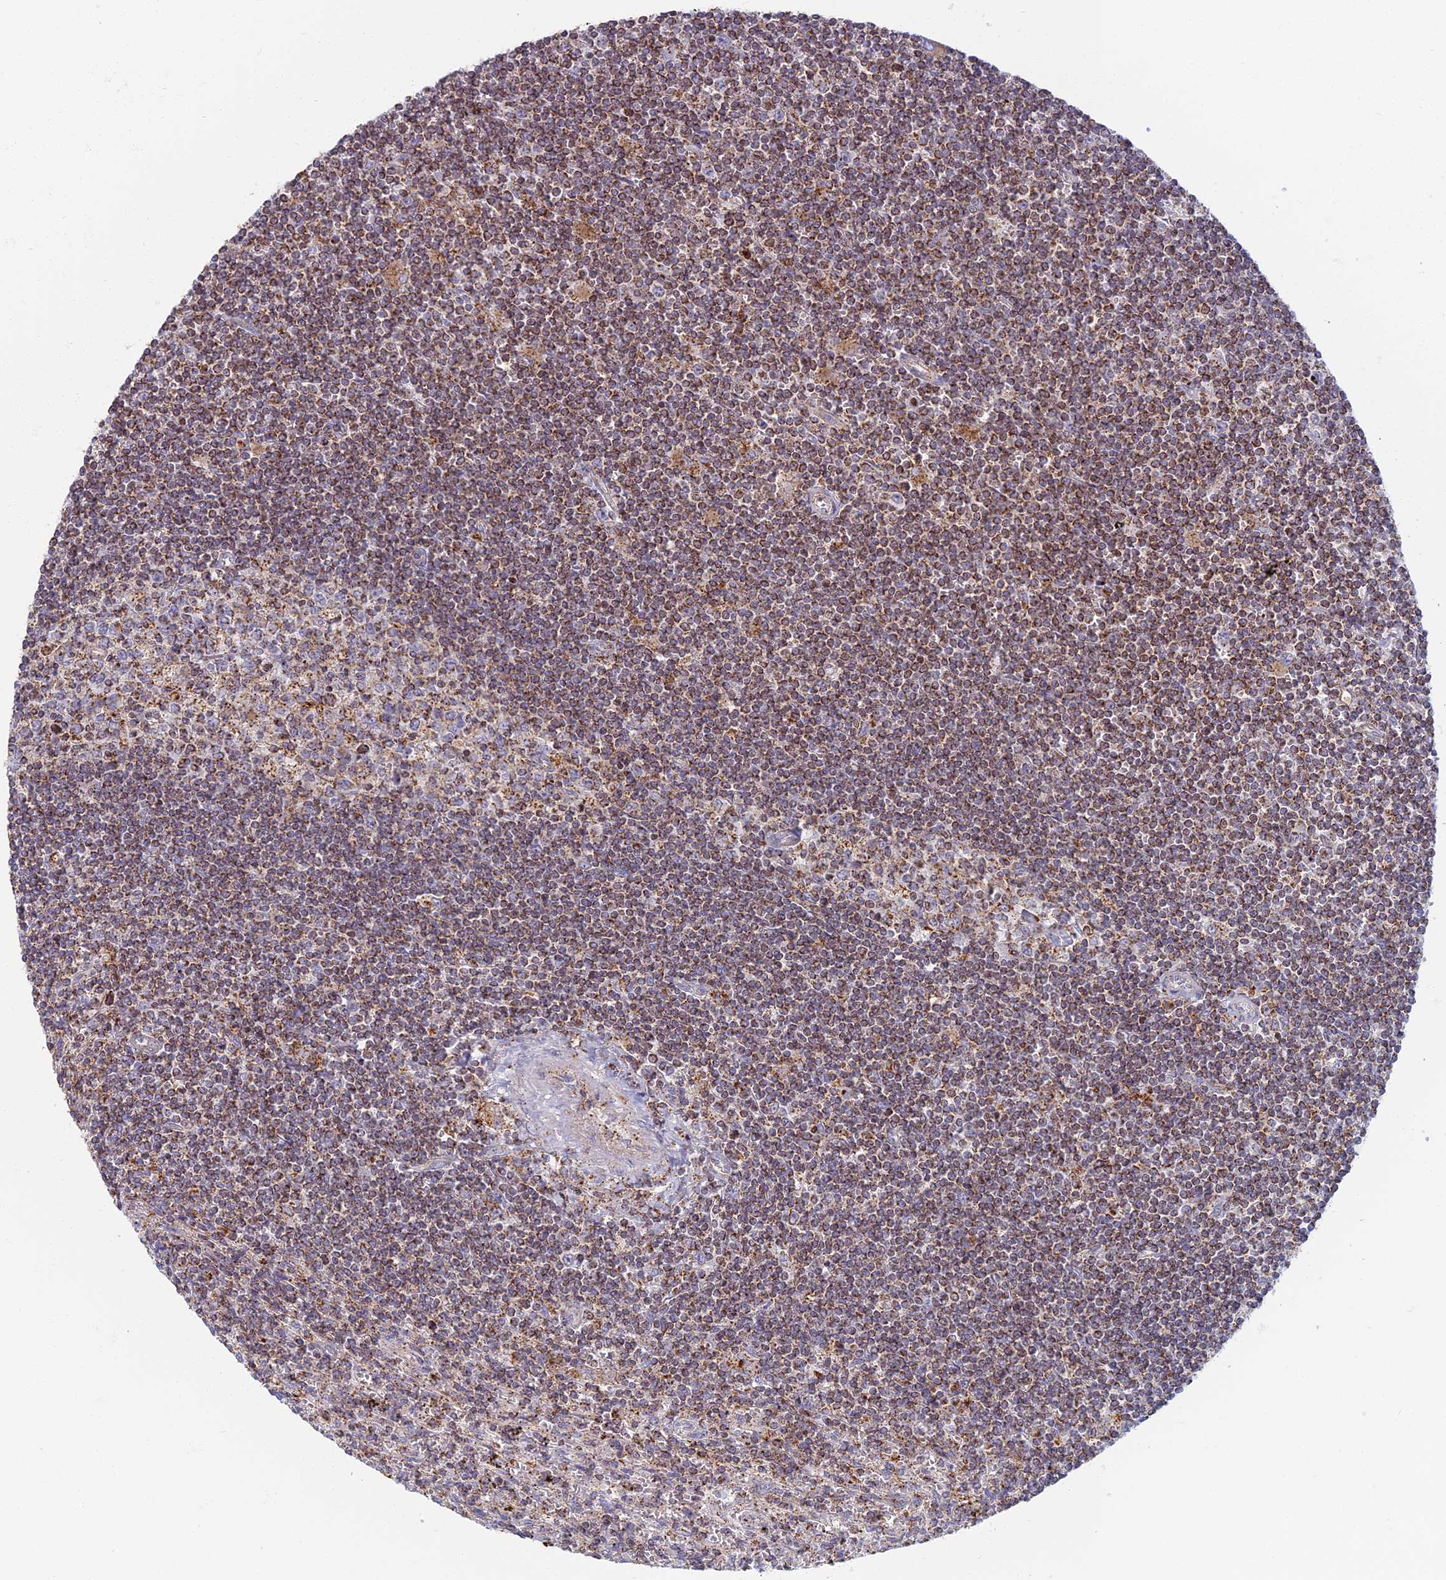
{"staining": {"intensity": "moderate", "quantity": ">75%", "location": "cytoplasmic/membranous"}, "tissue": "lymphoma", "cell_type": "Tumor cells", "image_type": "cancer", "snomed": [{"axis": "morphology", "description": "Malignant lymphoma, non-Hodgkin's type, Low grade"}, {"axis": "topography", "description": "Spleen"}], "caption": "Immunohistochemistry (IHC) (DAB (3,3'-diaminobenzidine)) staining of human low-grade malignant lymphoma, non-Hodgkin's type exhibits moderate cytoplasmic/membranous protein staining in about >75% of tumor cells. Using DAB (brown) and hematoxylin (blue) stains, captured at high magnification using brightfield microscopy.", "gene": "CHMP4B", "patient": {"sex": "male", "age": 76}}